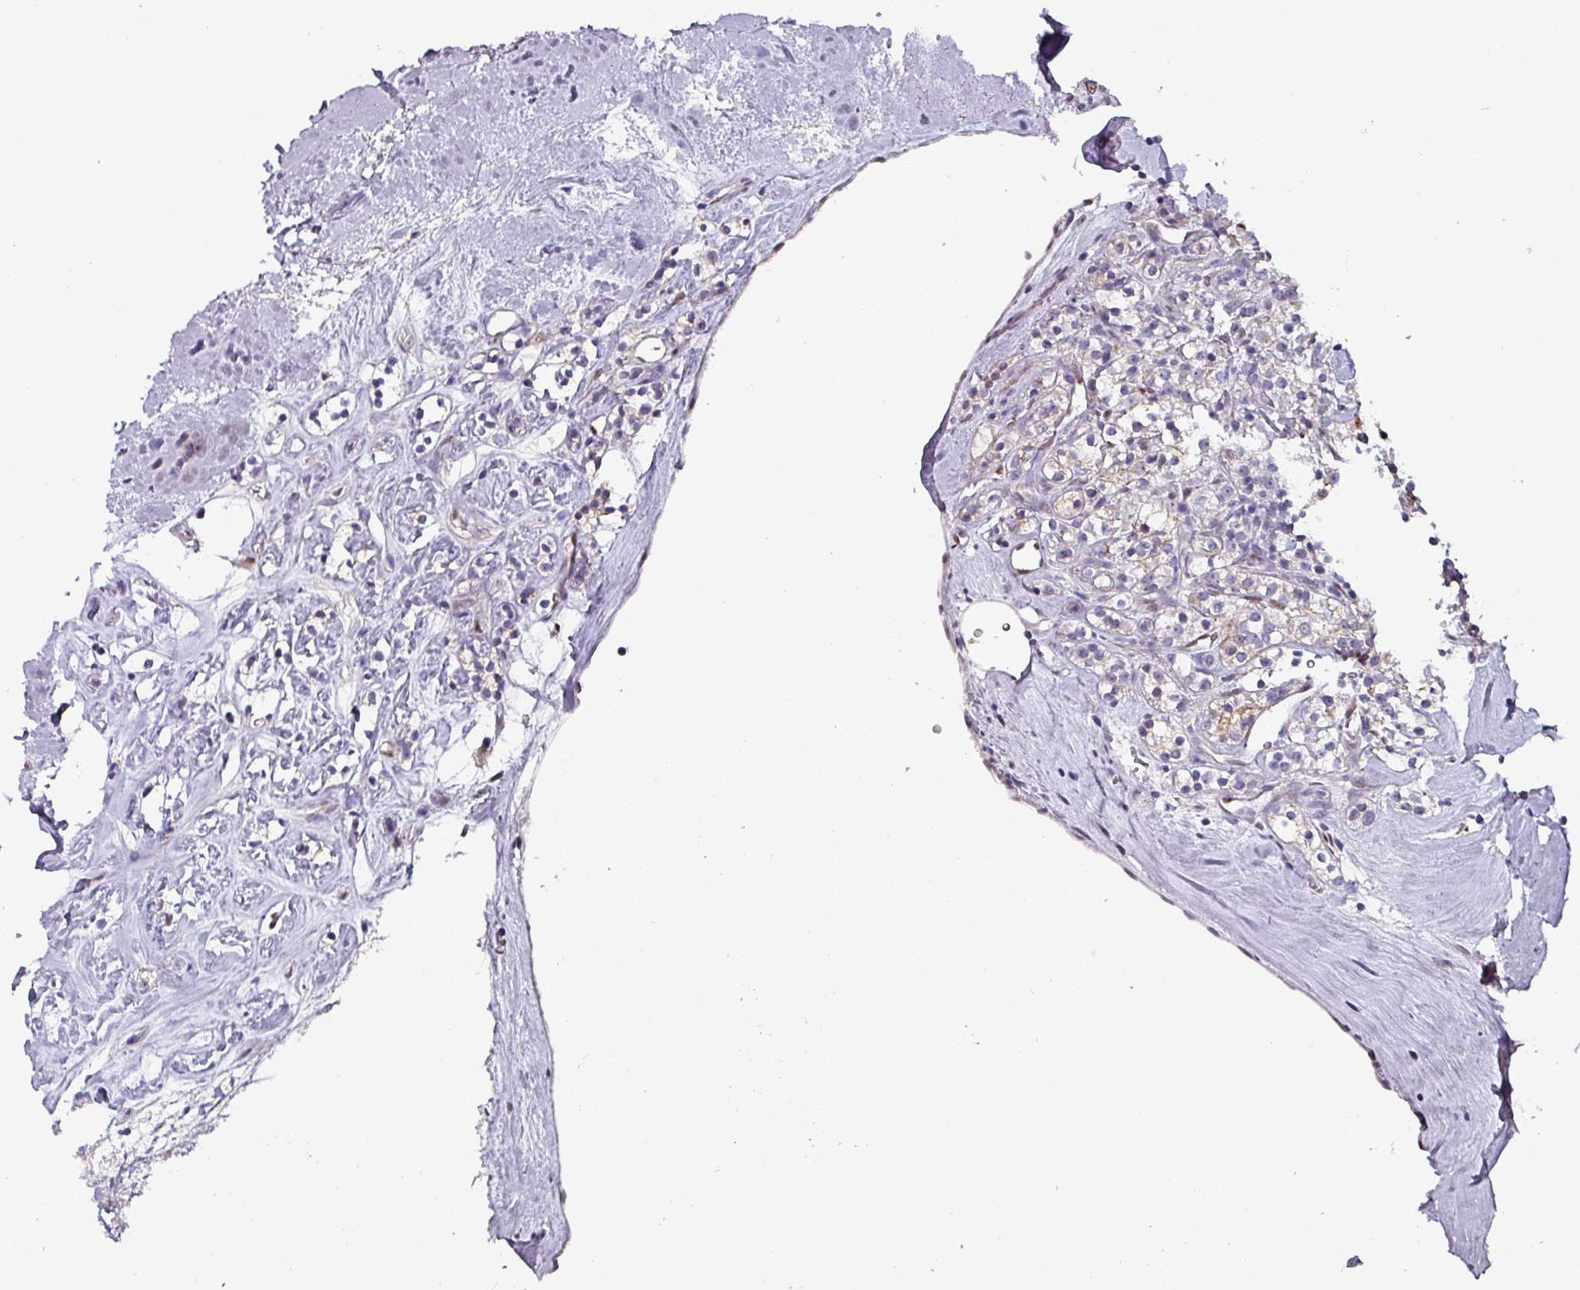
{"staining": {"intensity": "weak", "quantity": "<25%", "location": "cytoplasmic/membranous"}, "tissue": "renal cancer", "cell_type": "Tumor cells", "image_type": "cancer", "snomed": [{"axis": "morphology", "description": "Adenocarcinoma, NOS"}, {"axis": "topography", "description": "Kidney"}], "caption": "The image displays no significant staining in tumor cells of renal adenocarcinoma.", "gene": "ZNF816-ZNF321P", "patient": {"sex": "male", "age": 77}}